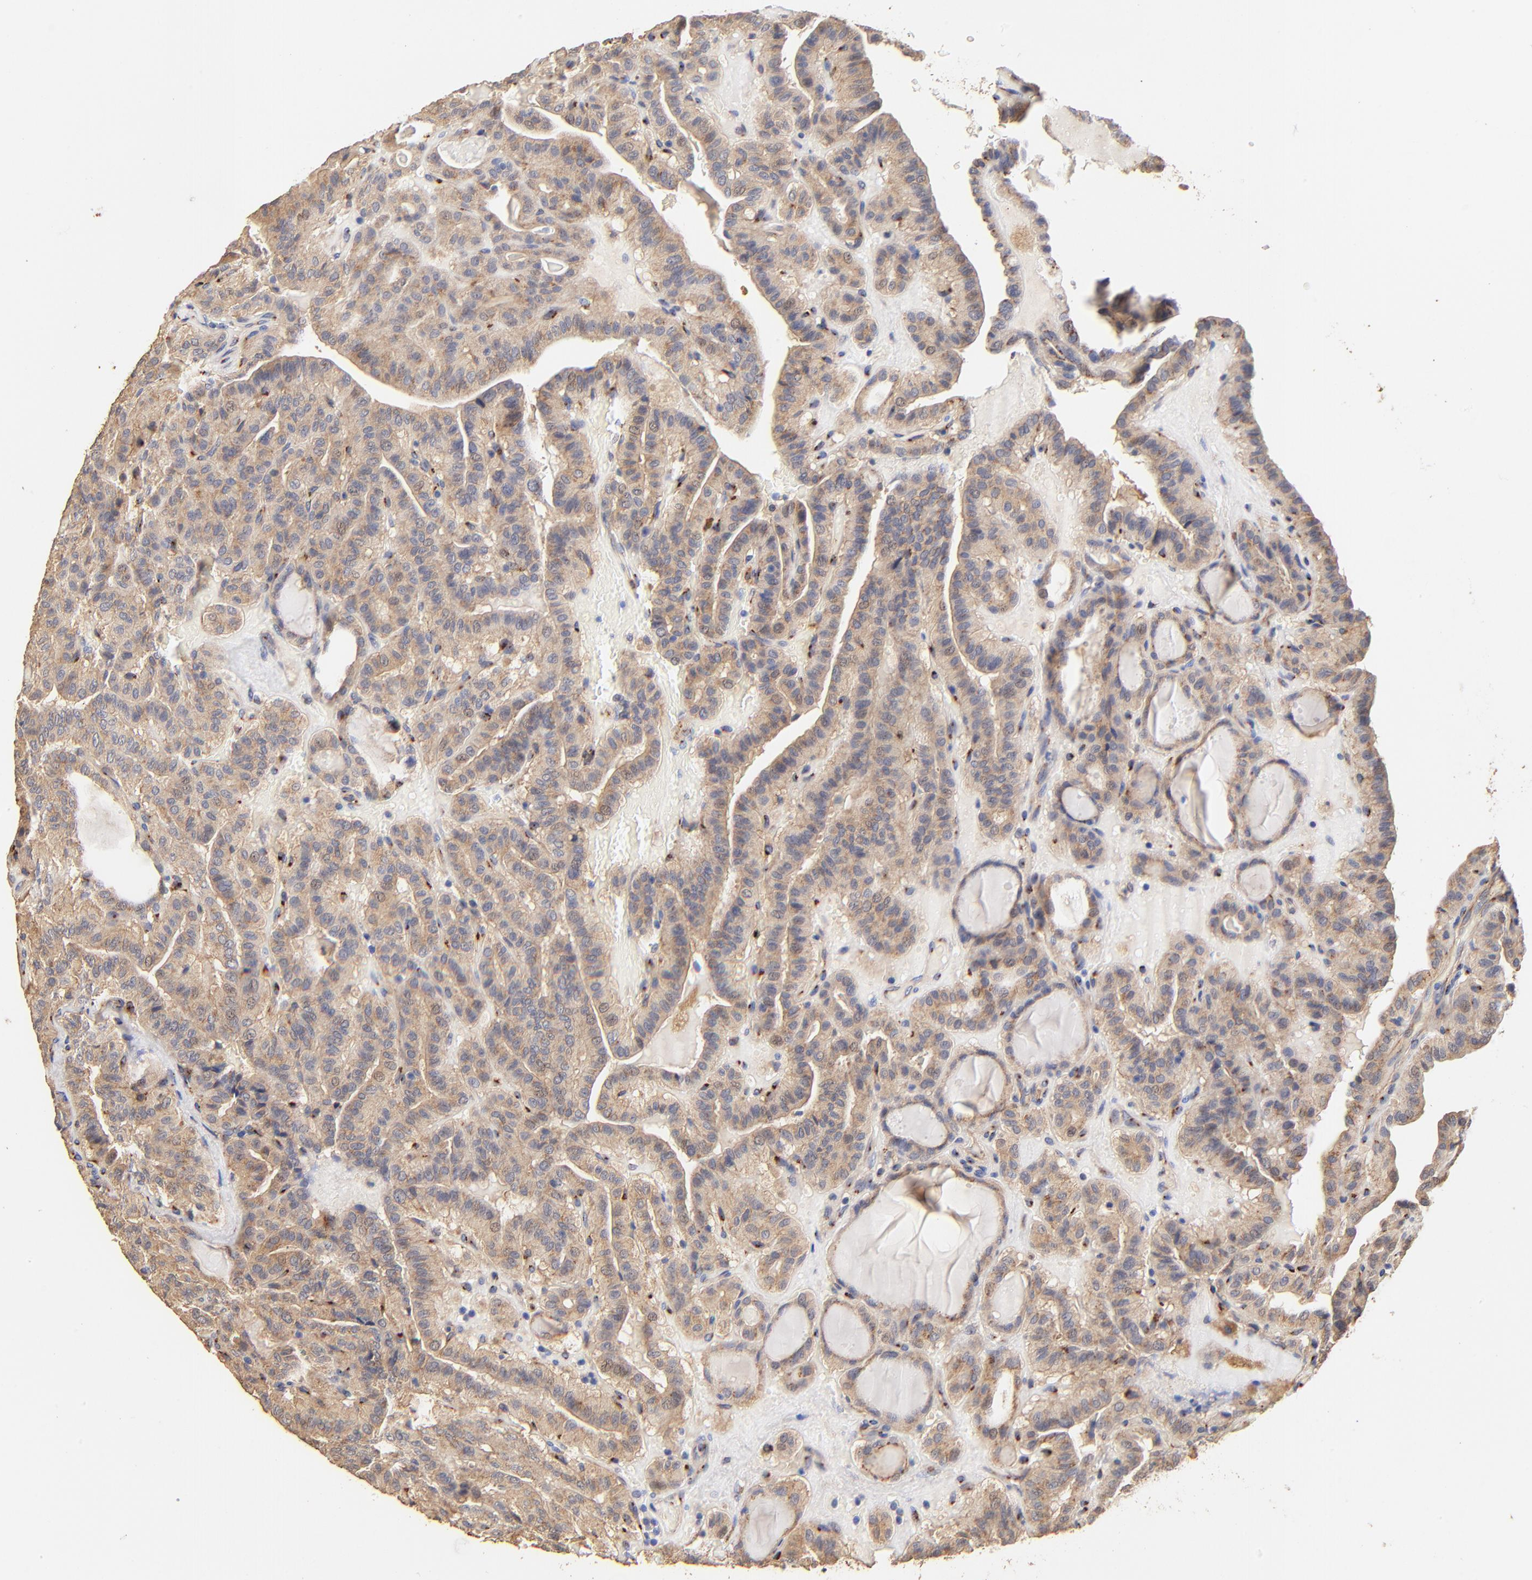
{"staining": {"intensity": "weak", "quantity": ">75%", "location": "cytoplasmic/membranous"}, "tissue": "thyroid cancer", "cell_type": "Tumor cells", "image_type": "cancer", "snomed": [{"axis": "morphology", "description": "Papillary adenocarcinoma, NOS"}, {"axis": "topography", "description": "Thyroid gland"}], "caption": "Thyroid papillary adenocarcinoma stained with a brown dye demonstrates weak cytoplasmic/membranous positive positivity in about >75% of tumor cells.", "gene": "FMNL3", "patient": {"sex": "male", "age": 77}}